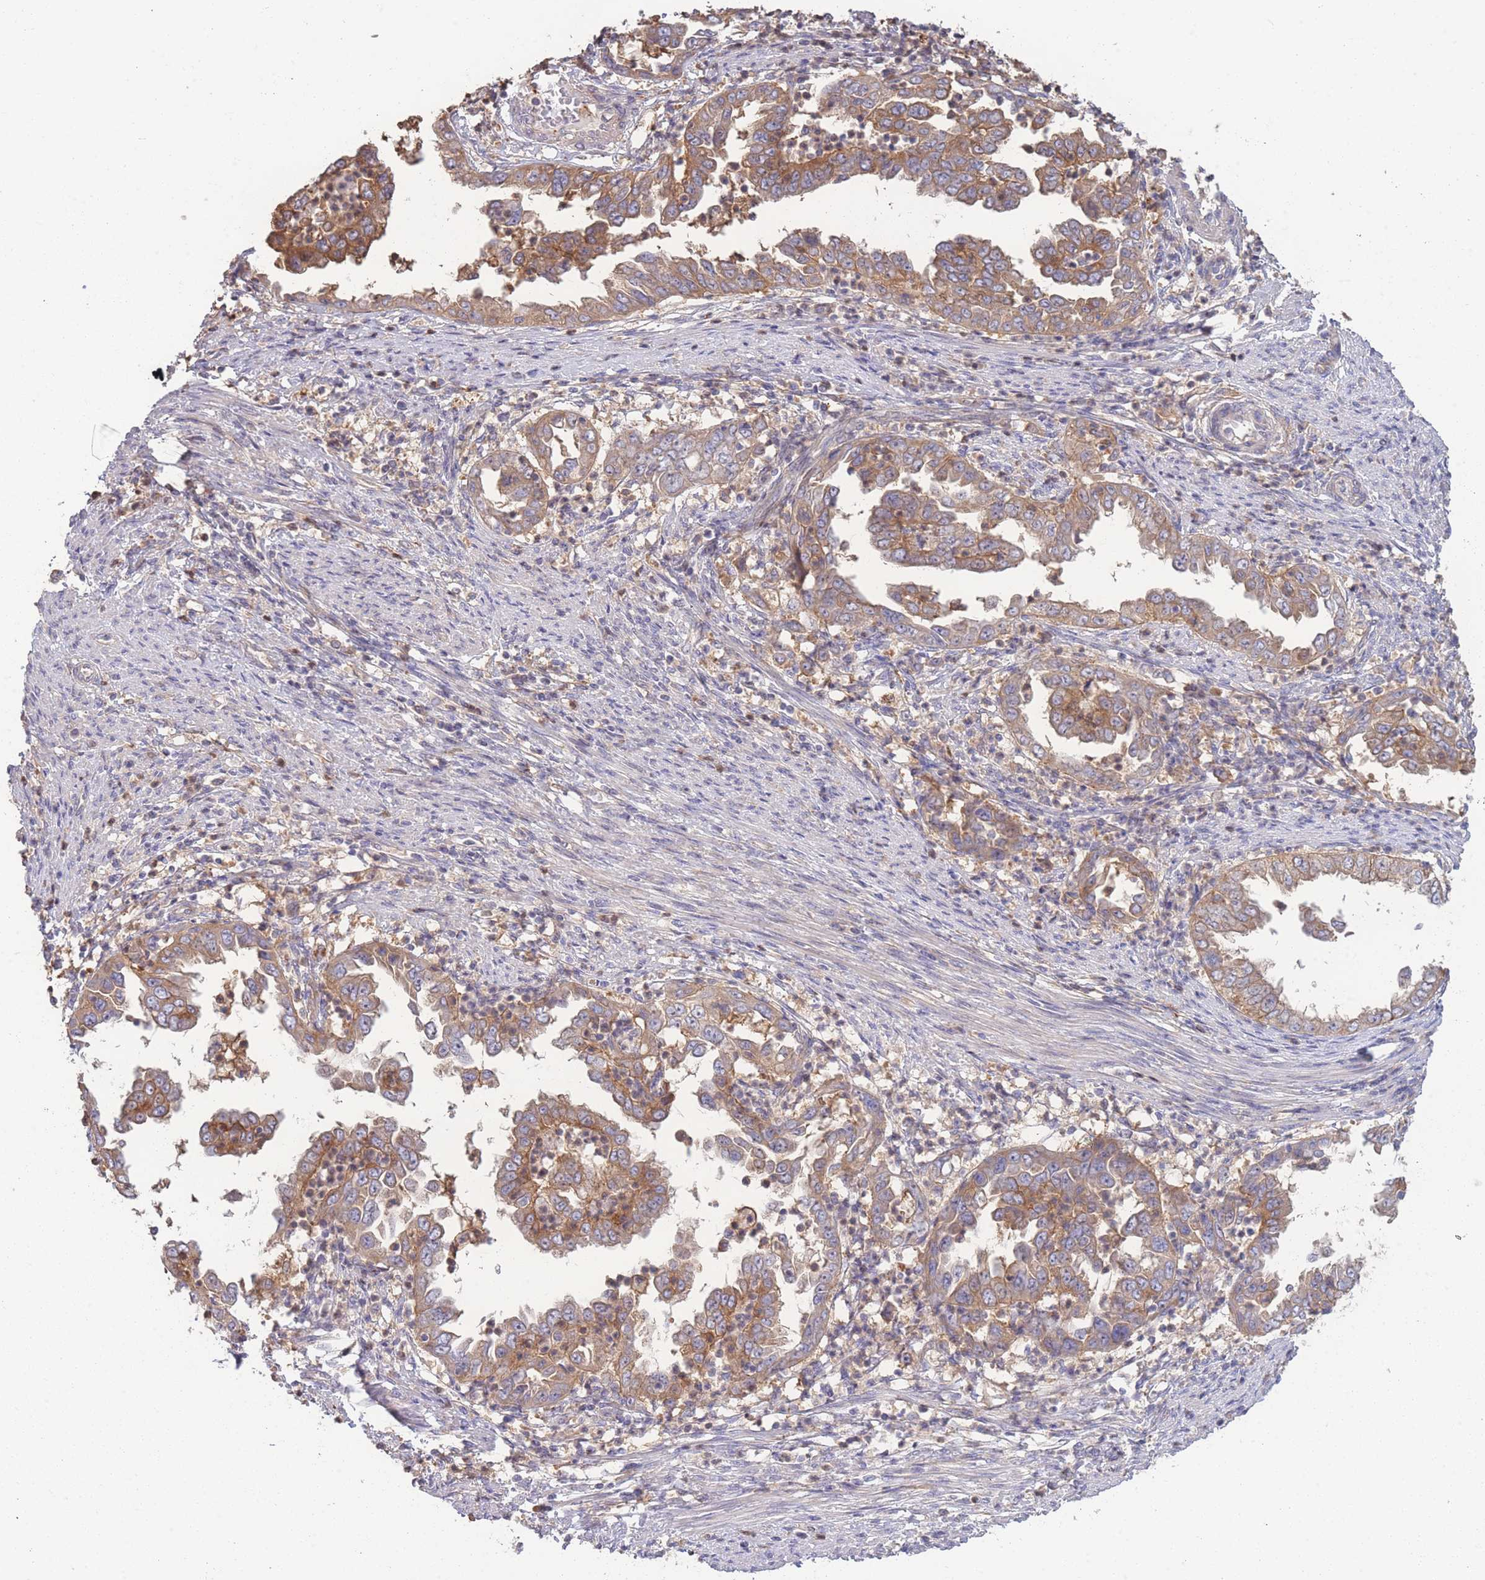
{"staining": {"intensity": "moderate", "quantity": ">75%", "location": "cytoplasmic/membranous"}, "tissue": "endometrial cancer", "cell_type": "Tumor cells", "image_type": "cancer", "snomed": [{"axis": "morphology", "description": "Adenocarcinoma, NOS"}, {"axis": "topography", "description": "Endometrium"}], "caption": "Immunohistochemistry (IHC) micrograph of human endometrial cancer (adenocarcinoma) stained for a protein (brown), which reveals medium levels of moderate cytoplasmic/membranous staining in approximately >75% of tumor cells.", "gene": "STEAP3", "patient": {"sex": "female", "age": 85}}